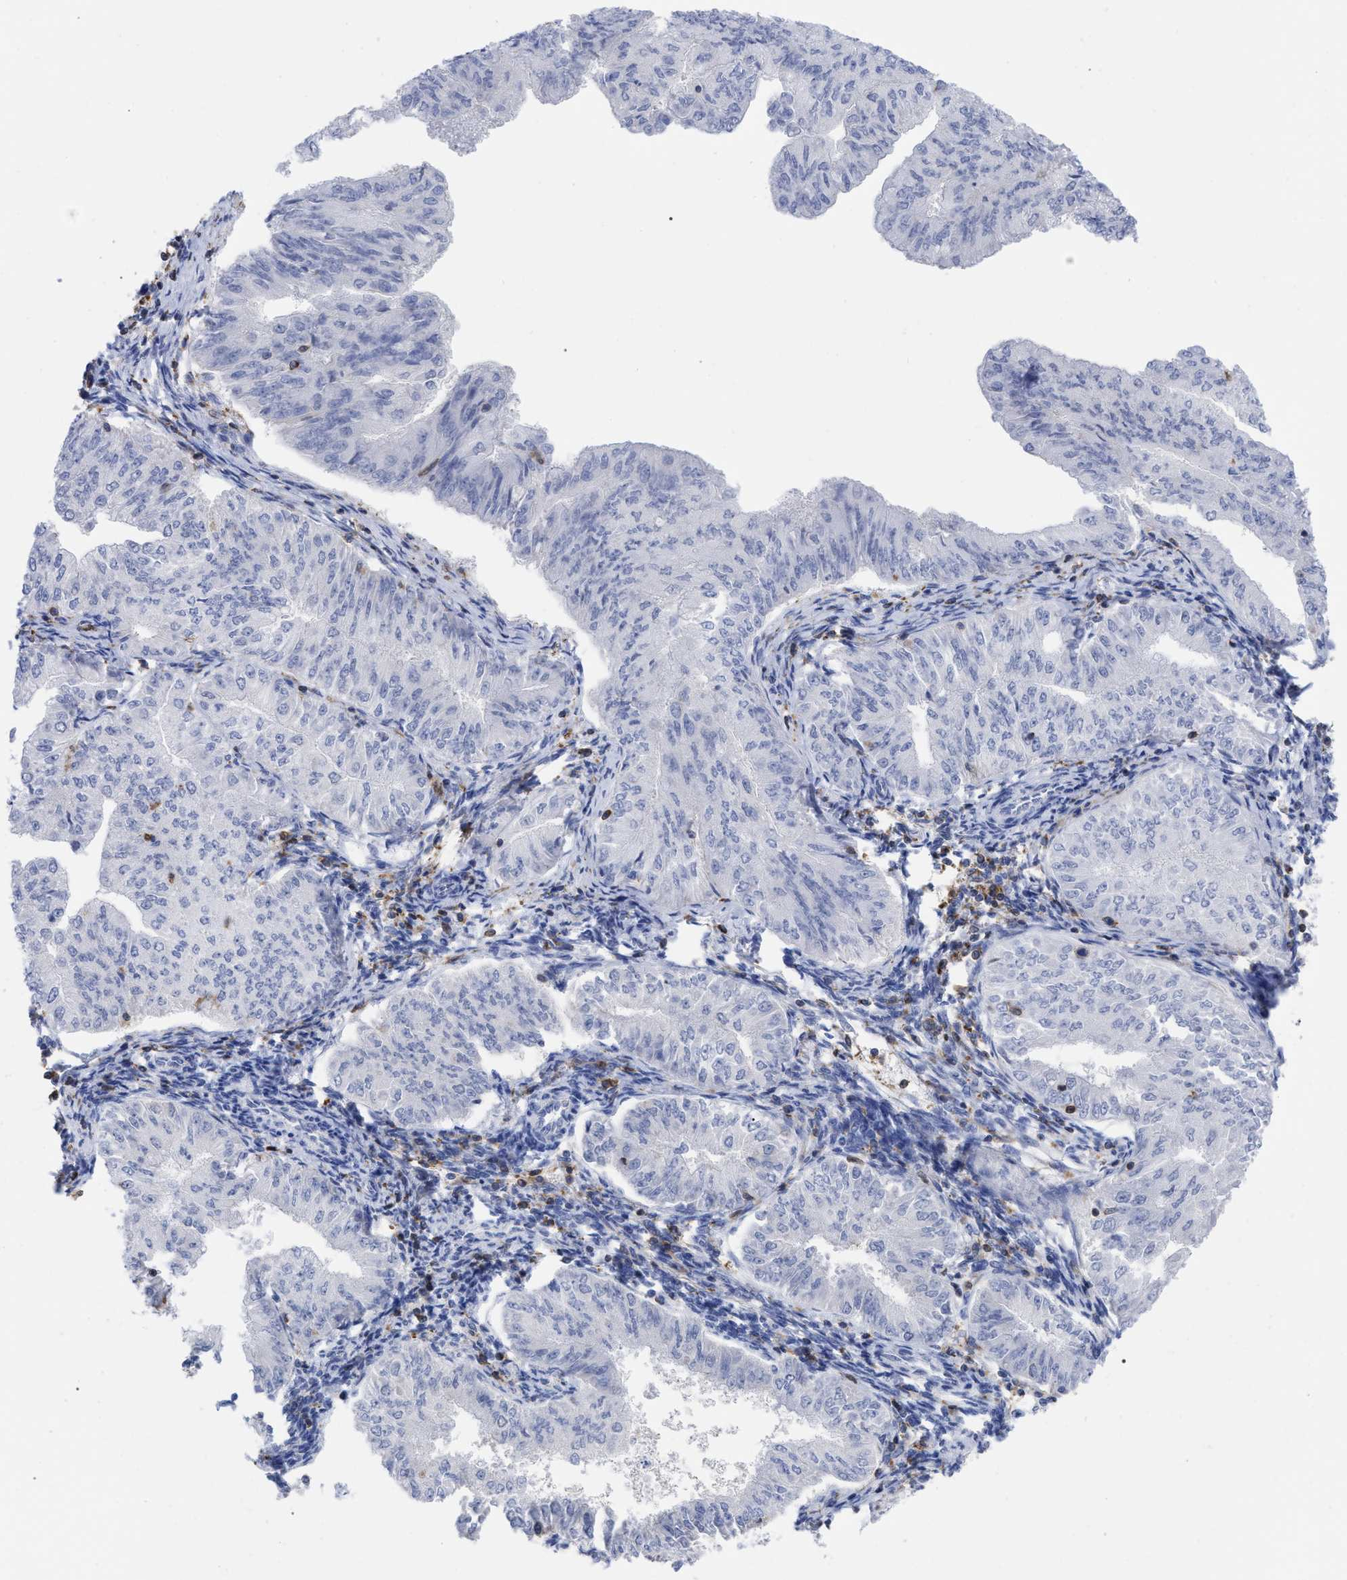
{"staining": {"intensity": "negative", "quantity": "none", "location": "none"}, "tissue": "endometrial cancer", "cell_type": "Tumor cells", "image_type": "cancer", "snomed": [{"axis": "morphology", "description": "Normal tissue, NOS"}, {"axis": "morphology", "description": "Adenocarcinoma, NOS"}, {"axis": "topography", "description": "Endometrium"}], "caption": "Adenocarcinoma (endometrial) was stained to show a protein in brown. There is no significant staining in tumor cells.", "gene": "HCLS1", "patient": {"sex": "female", "age": 53}}